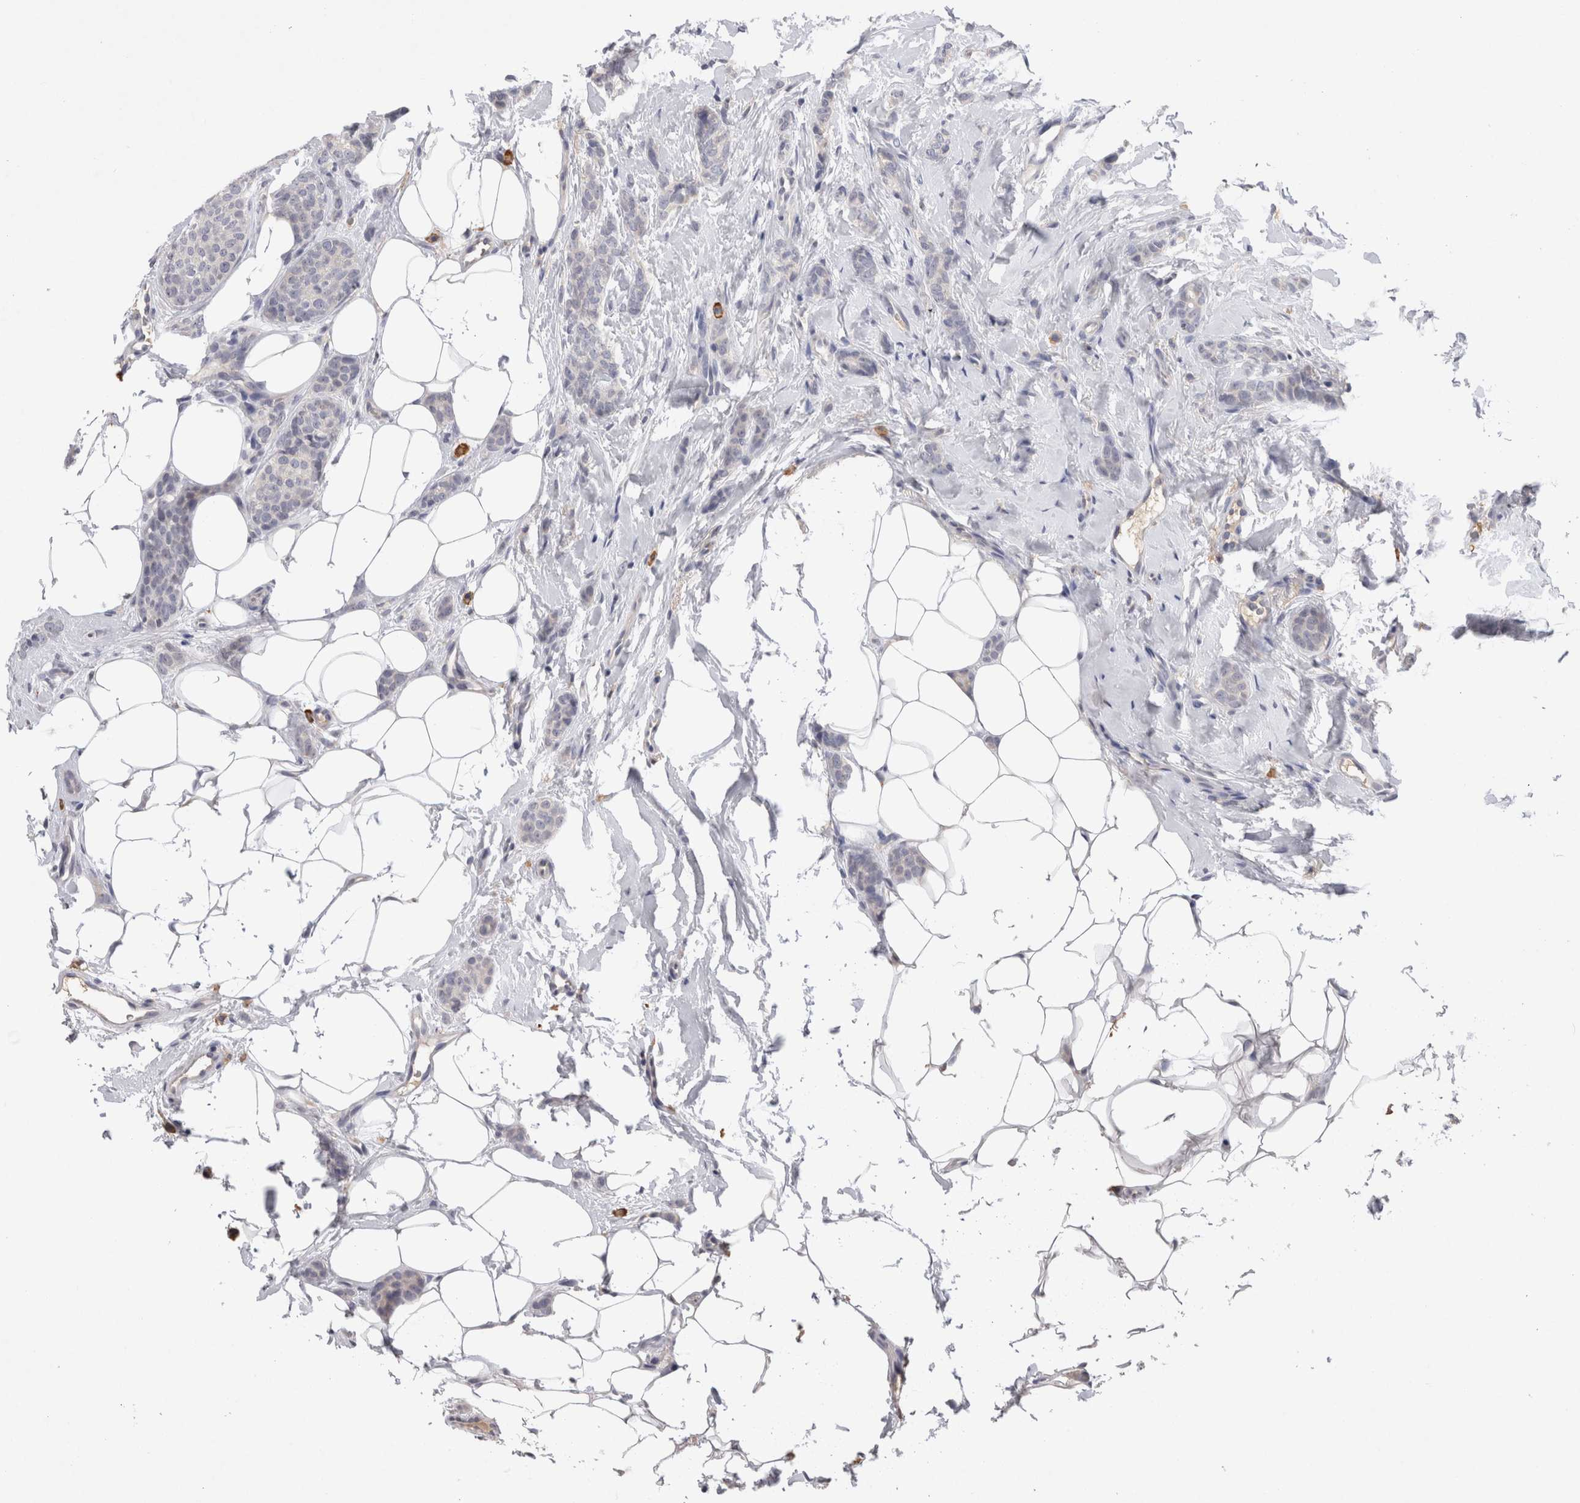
{"staining": {"intensity": "negative", "quantity": "none", "location": "none"}, "tissue": "breast cancer", "cell_type": "Tumor cells", "image_type": "cancer", "snomed": [{"axis": "morphology", "description": "Lobular carcinoma"}, {"axis": "topography", "description": "Skin"}, {"axis": "topography", "description": "Breast"}], "caption": "A histopathology image of lobular carcinoma (breast) stained for a protein reveals no brown staining in tumor cells. (Immunohistochemistry, brightfield microscopy, high magnification).", "gene": "VSIG4", "patient": {"sex": "female", "age": 46}}